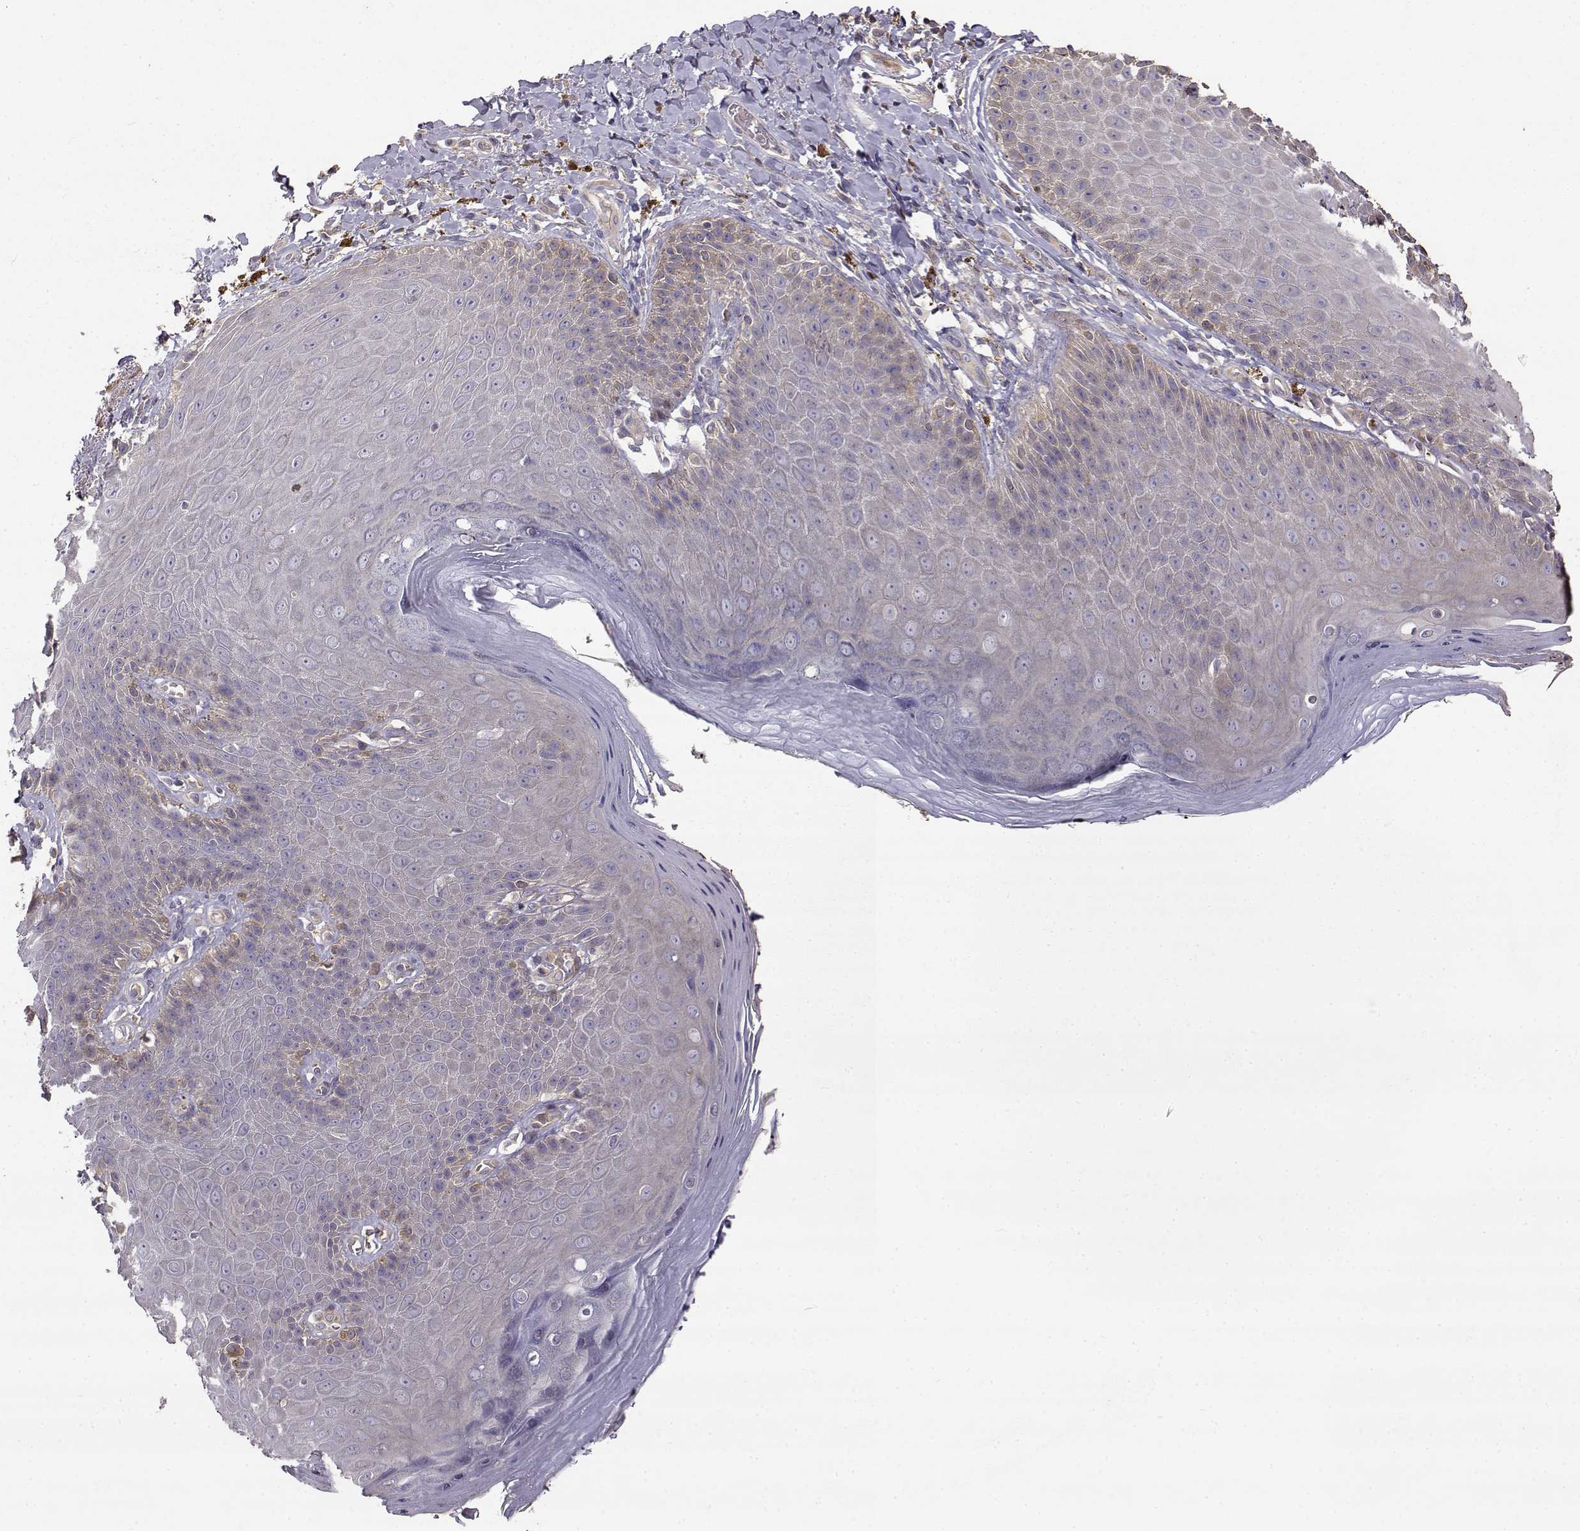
{"staining": {"intensity": "negative", "quantity": "none", "location": "none"}, "tissue": "skin", "cell_type": "Epidermal cells", "image_type": "normal", "snomed": [{"axis": "morphology", "description": "Normal tissue, NOS"}, {"axis": "topography", "description": "Anal"}], "caption": "A high-resolution photomicrograph shows immunohistochemistry staining of benign skin, which shows no significant expression in epidermal cells. (DAB (3,3'-diaminobenzidine) immunohistochemistry (IHC) with hematoxylin counter stain).", "gene": "CRIM1", "patient": {"sex": "male", "age": 53}}